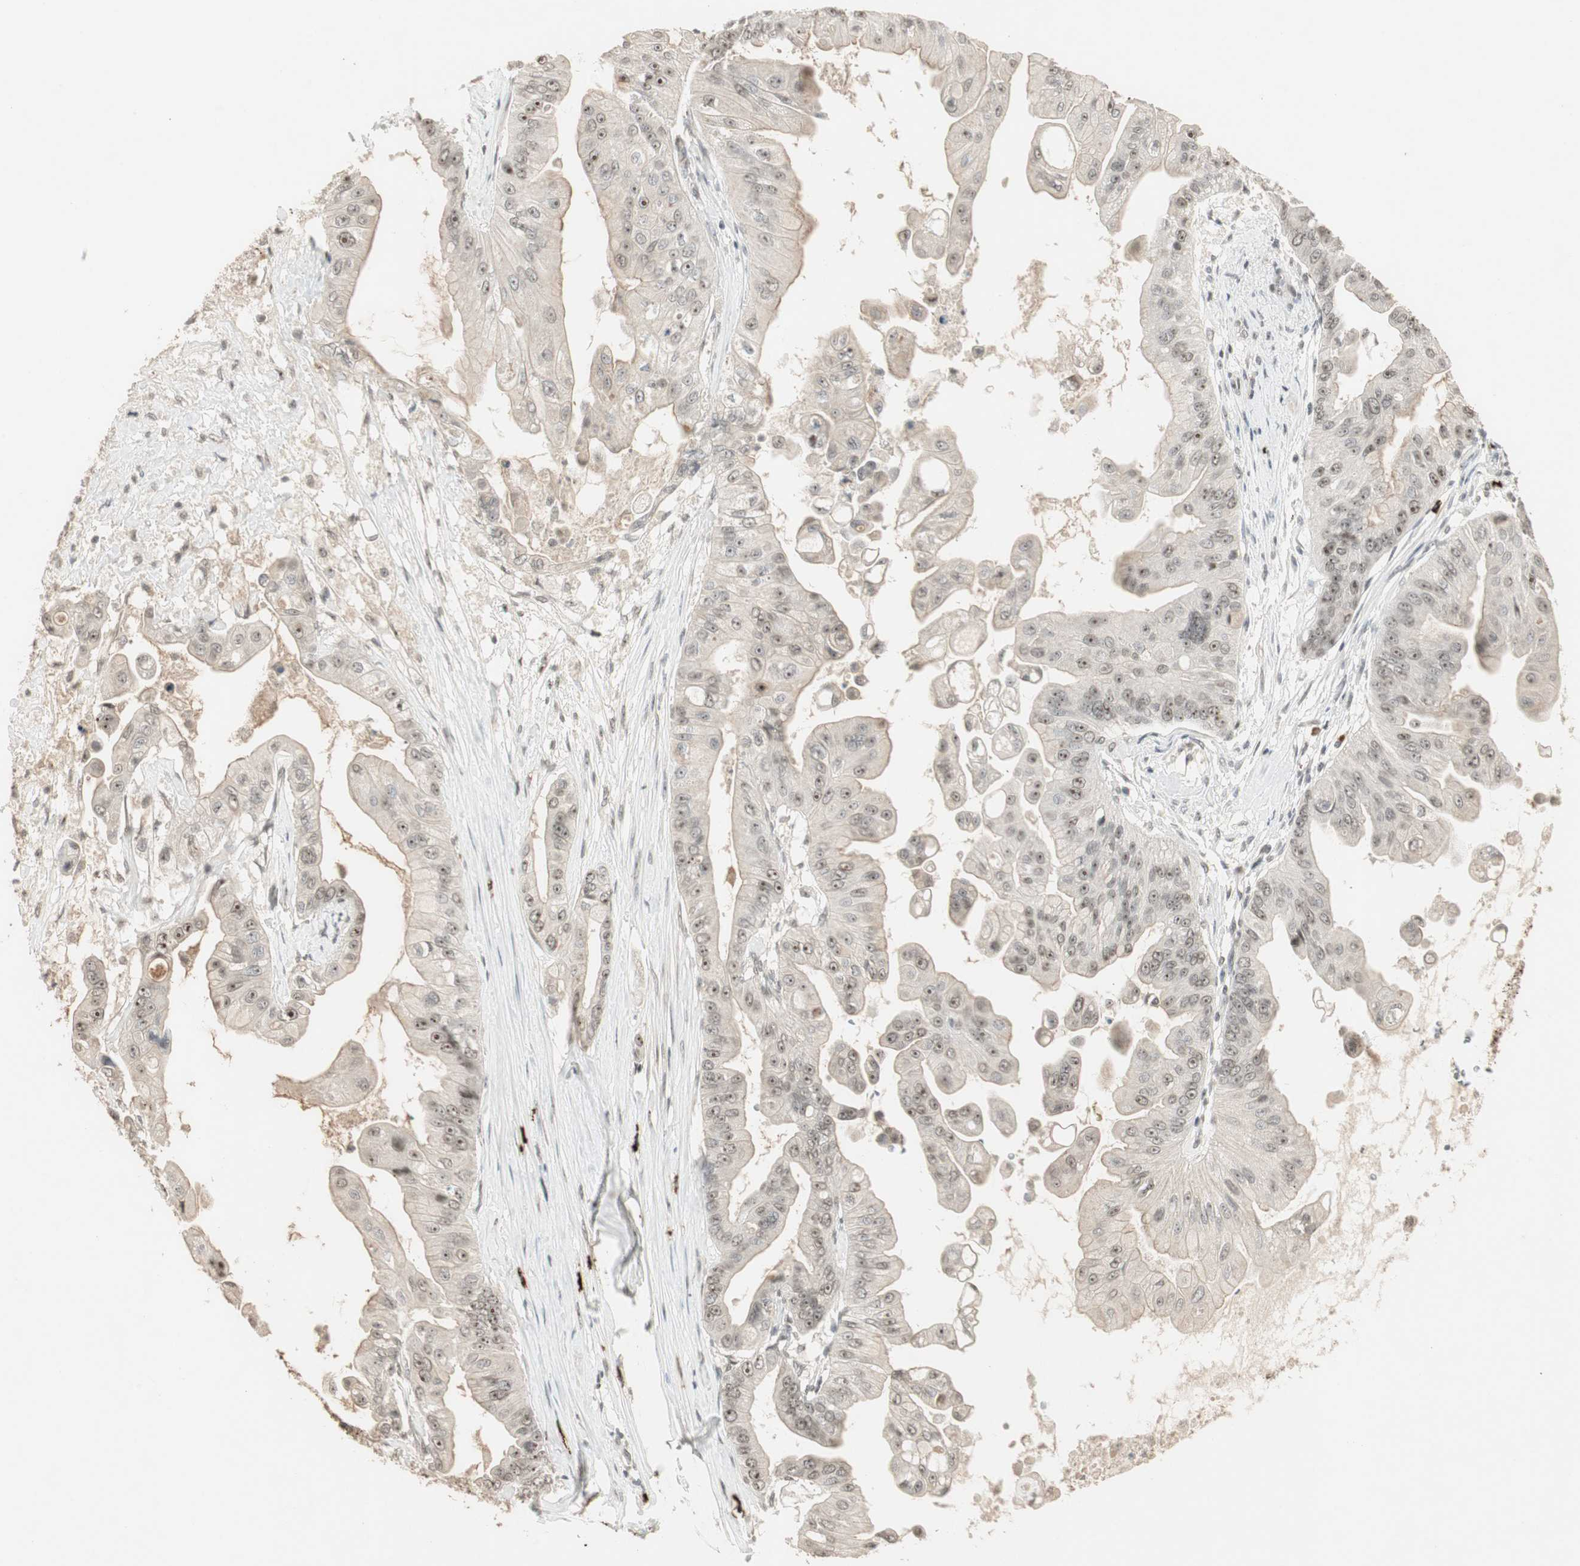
{"staining": {"intensity": "weak", "quantity": "25%-75%", "location": "nuclear"}, "tissue": "pancreatic cancer", "cell_type": "Tumor cells", "image_type": "cancer", "snomed": [{"axis": "morphology", "description": "Adenocarcinoma, NOS"}, {"axis": "topography", "description": "Pancreas"}], "caption": "Protein staining exhibits weak nuclear expression in approximately 25%-75% of tumor cells in pancreatic cancer (adenocarcinoma).", "gene": "ETV4", "patient": {"sex": "female", "age": 75}}